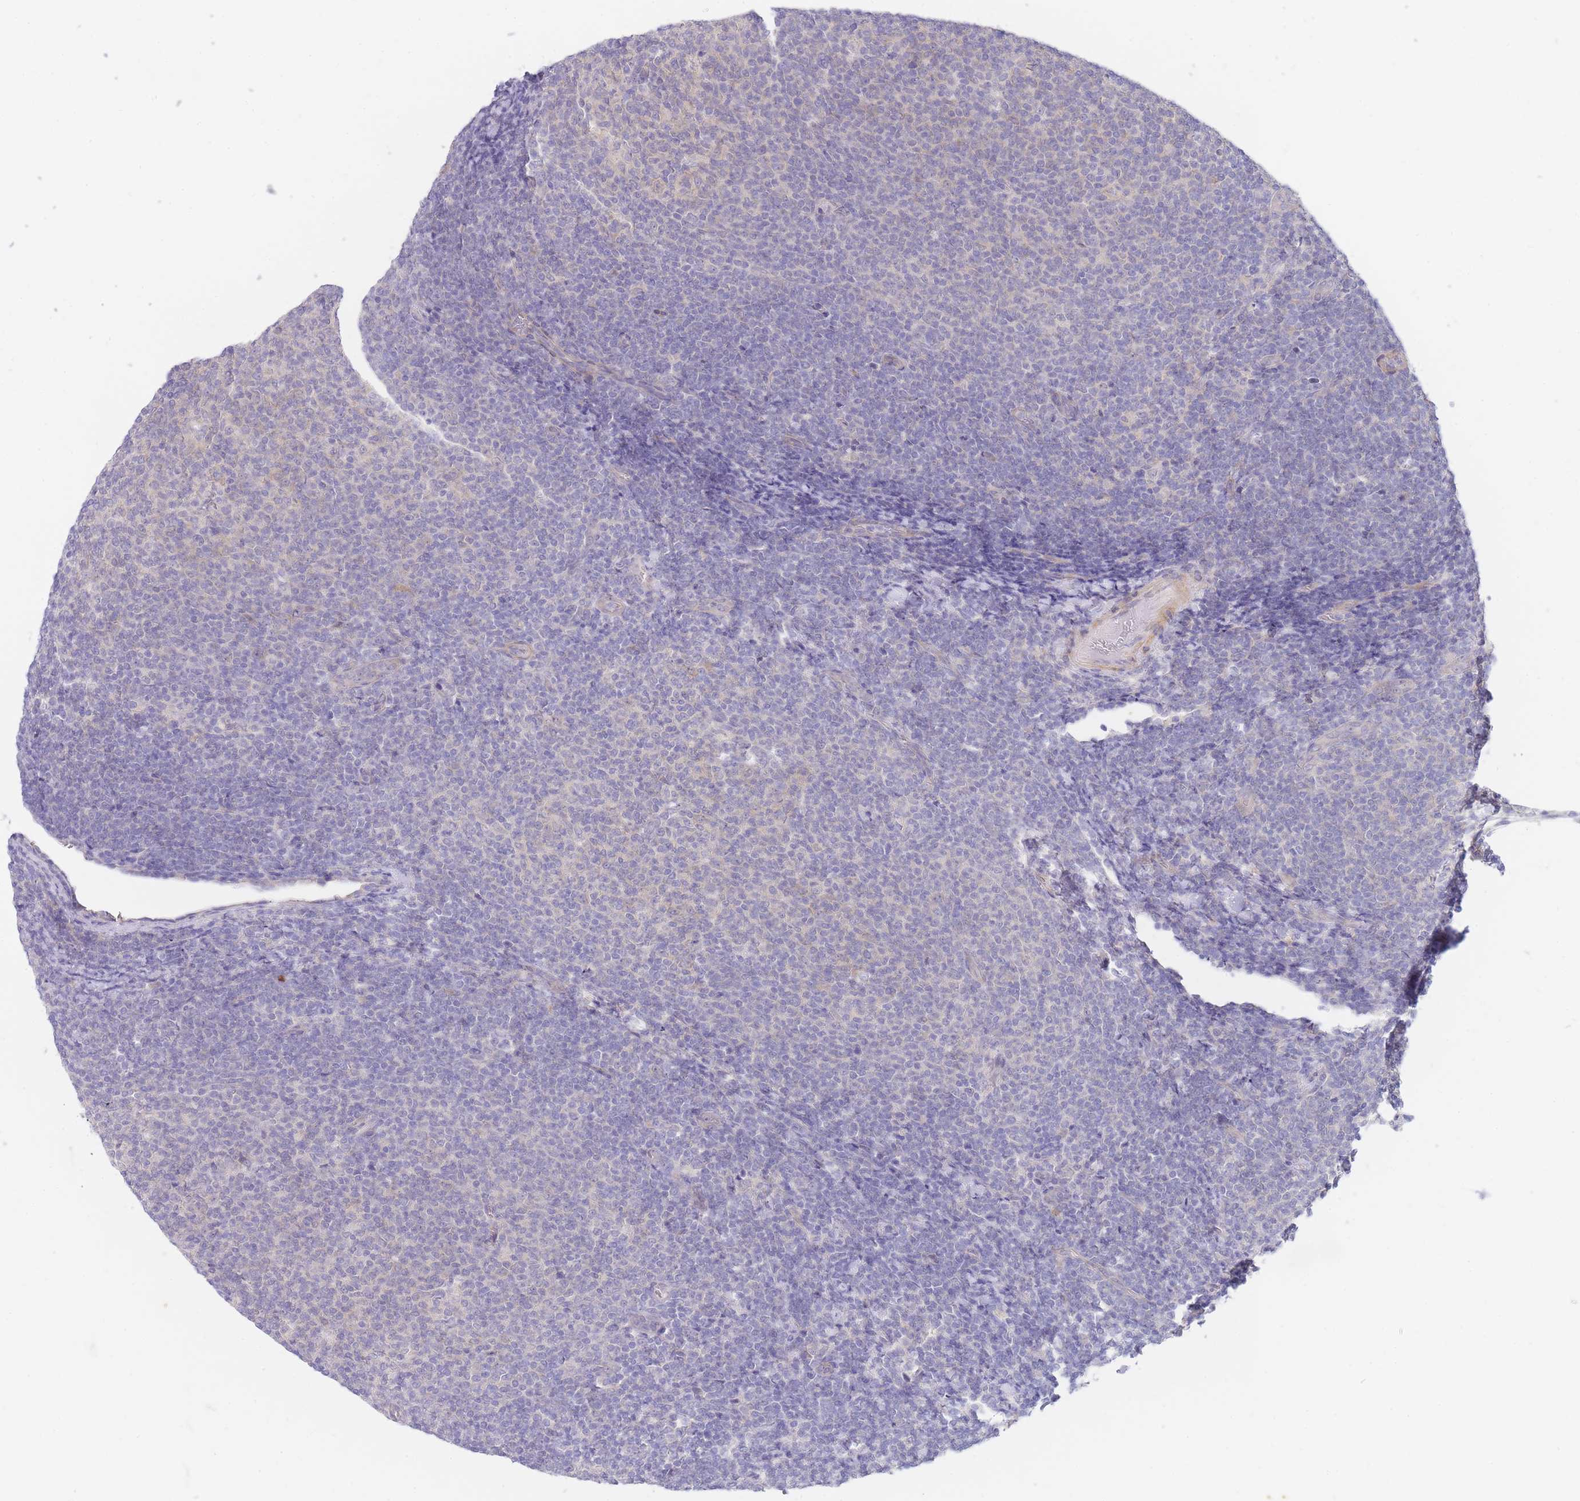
{"staining": {"intensity": "negative", "quantity": "none", "location": "none"}, "tissue": "lymphoma", "cell_type": "Tumor cells", "image_type": "cancer", "snomed": [{"axis": "morphology", "description": "Malignant lymphoma, non-Hodgkin's type, Low grade"}, {"axis": "topography", "description": "Lymph node"}], "caption": "Human lymphoma stained for a protein using IHC reveals no staining in tumor cells.", "gene": "SUGT1", "patient": {"sex": "male", "age": 66}}